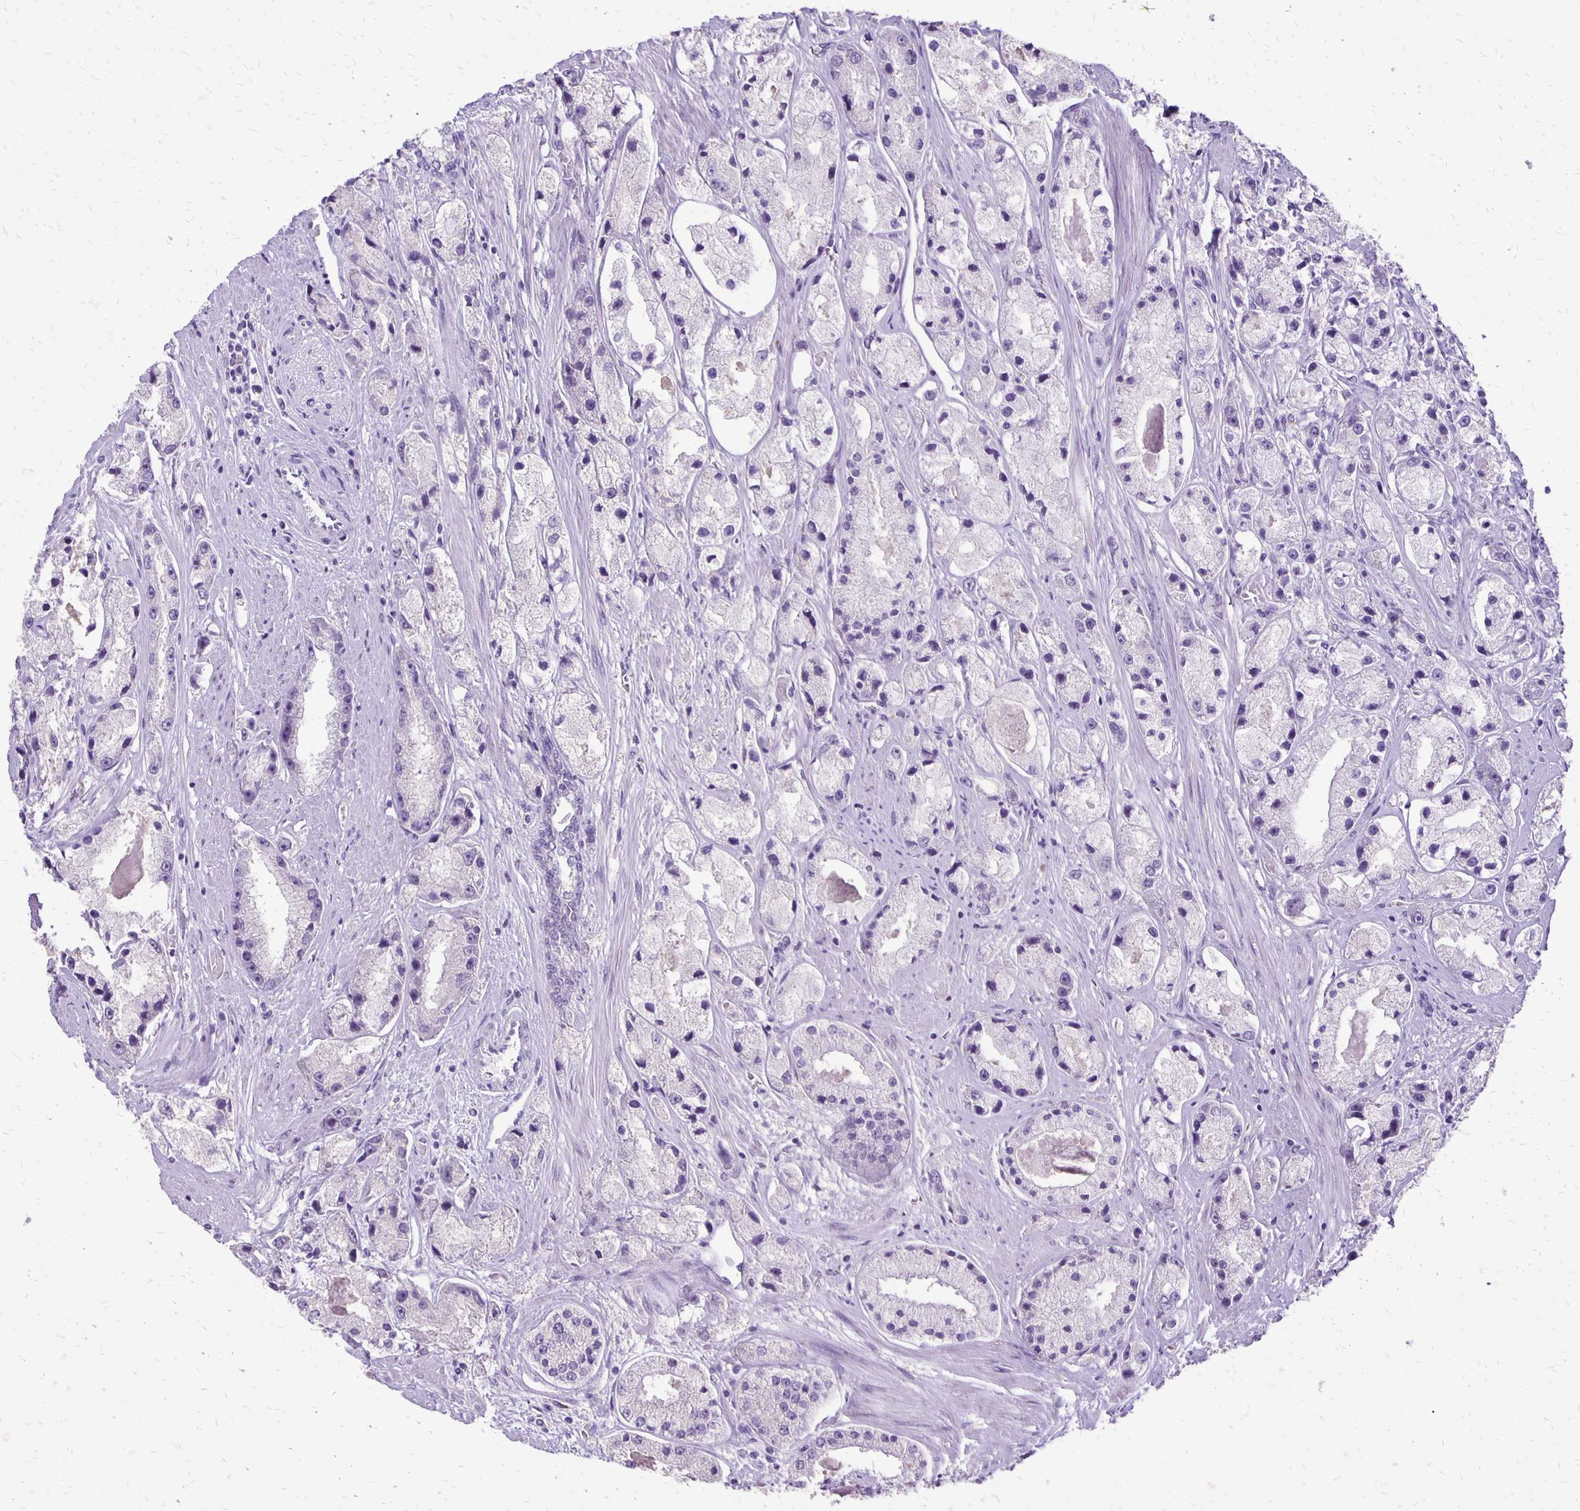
{"staining": {"intensity": "negative", "quantity": "none", "location": "none"}, "tissue": "prostate cancer", "cell_type": "Tumor cells", "image_type": "cancer", "snomed": [{"axis": "morphology", "description": "Adenocarcinoma, High grade"}, {"axis": "topography", "description": "Prostate"}], "caption": "A micrograph of human prostate cancer is negative for staining in tumor cells. The staining is performed using DAB (3,3'-diaminobenzidine) brown chromogen with nuclei counter-stained in using hematoxylin.", "gene": "ANKRD45", "patient": {"sex": "male", "age": 67}}